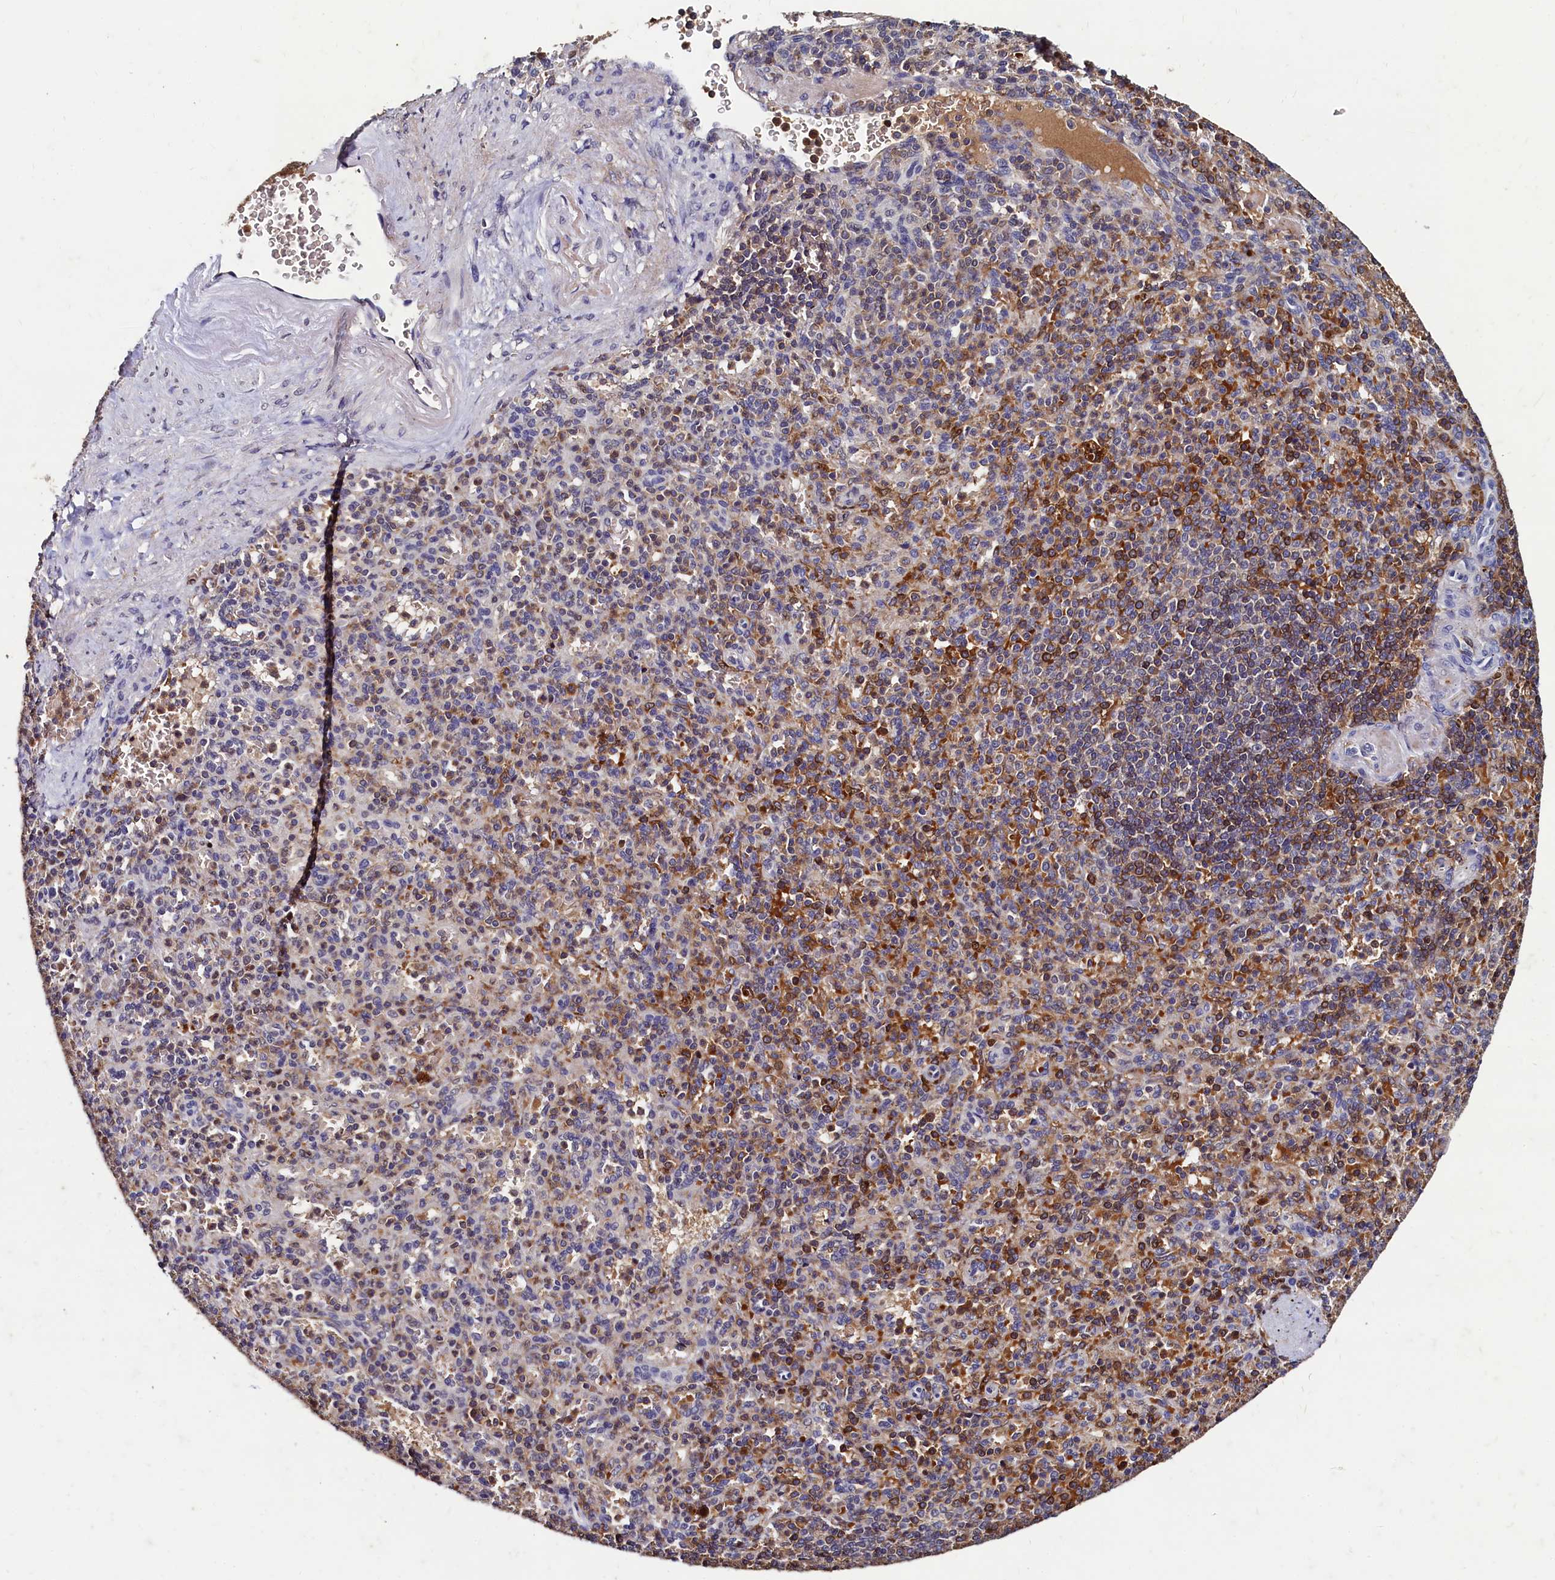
{"staining": {"intensity": "weak", "quantity": "25%-75%", "location": "cytoplasmic/membranous"}, "tissue": "spleen", "cell_type": "Cells in red pulp", "image_type": "normal", "snomed": [{"axis": "morphology", "description": "Normal tissue, NOS"}, {"axis": "topography", "description": "Spleen"}], "caption": "Normal spleen was stained to show a protein in brown. There is low levels of weak cytoplasmic/membranous positivity in approximately 25%-75% of cells in red pulp. The staining was performed using DAB (3,3'-diaminobenzidine) to visualize the protein expression in brown, while the nuclei were stained in blue with hematoxylin (Magnification: 20x).", "gene": "CSTPP1", "patient": {"sex": "female", "age": 74}}